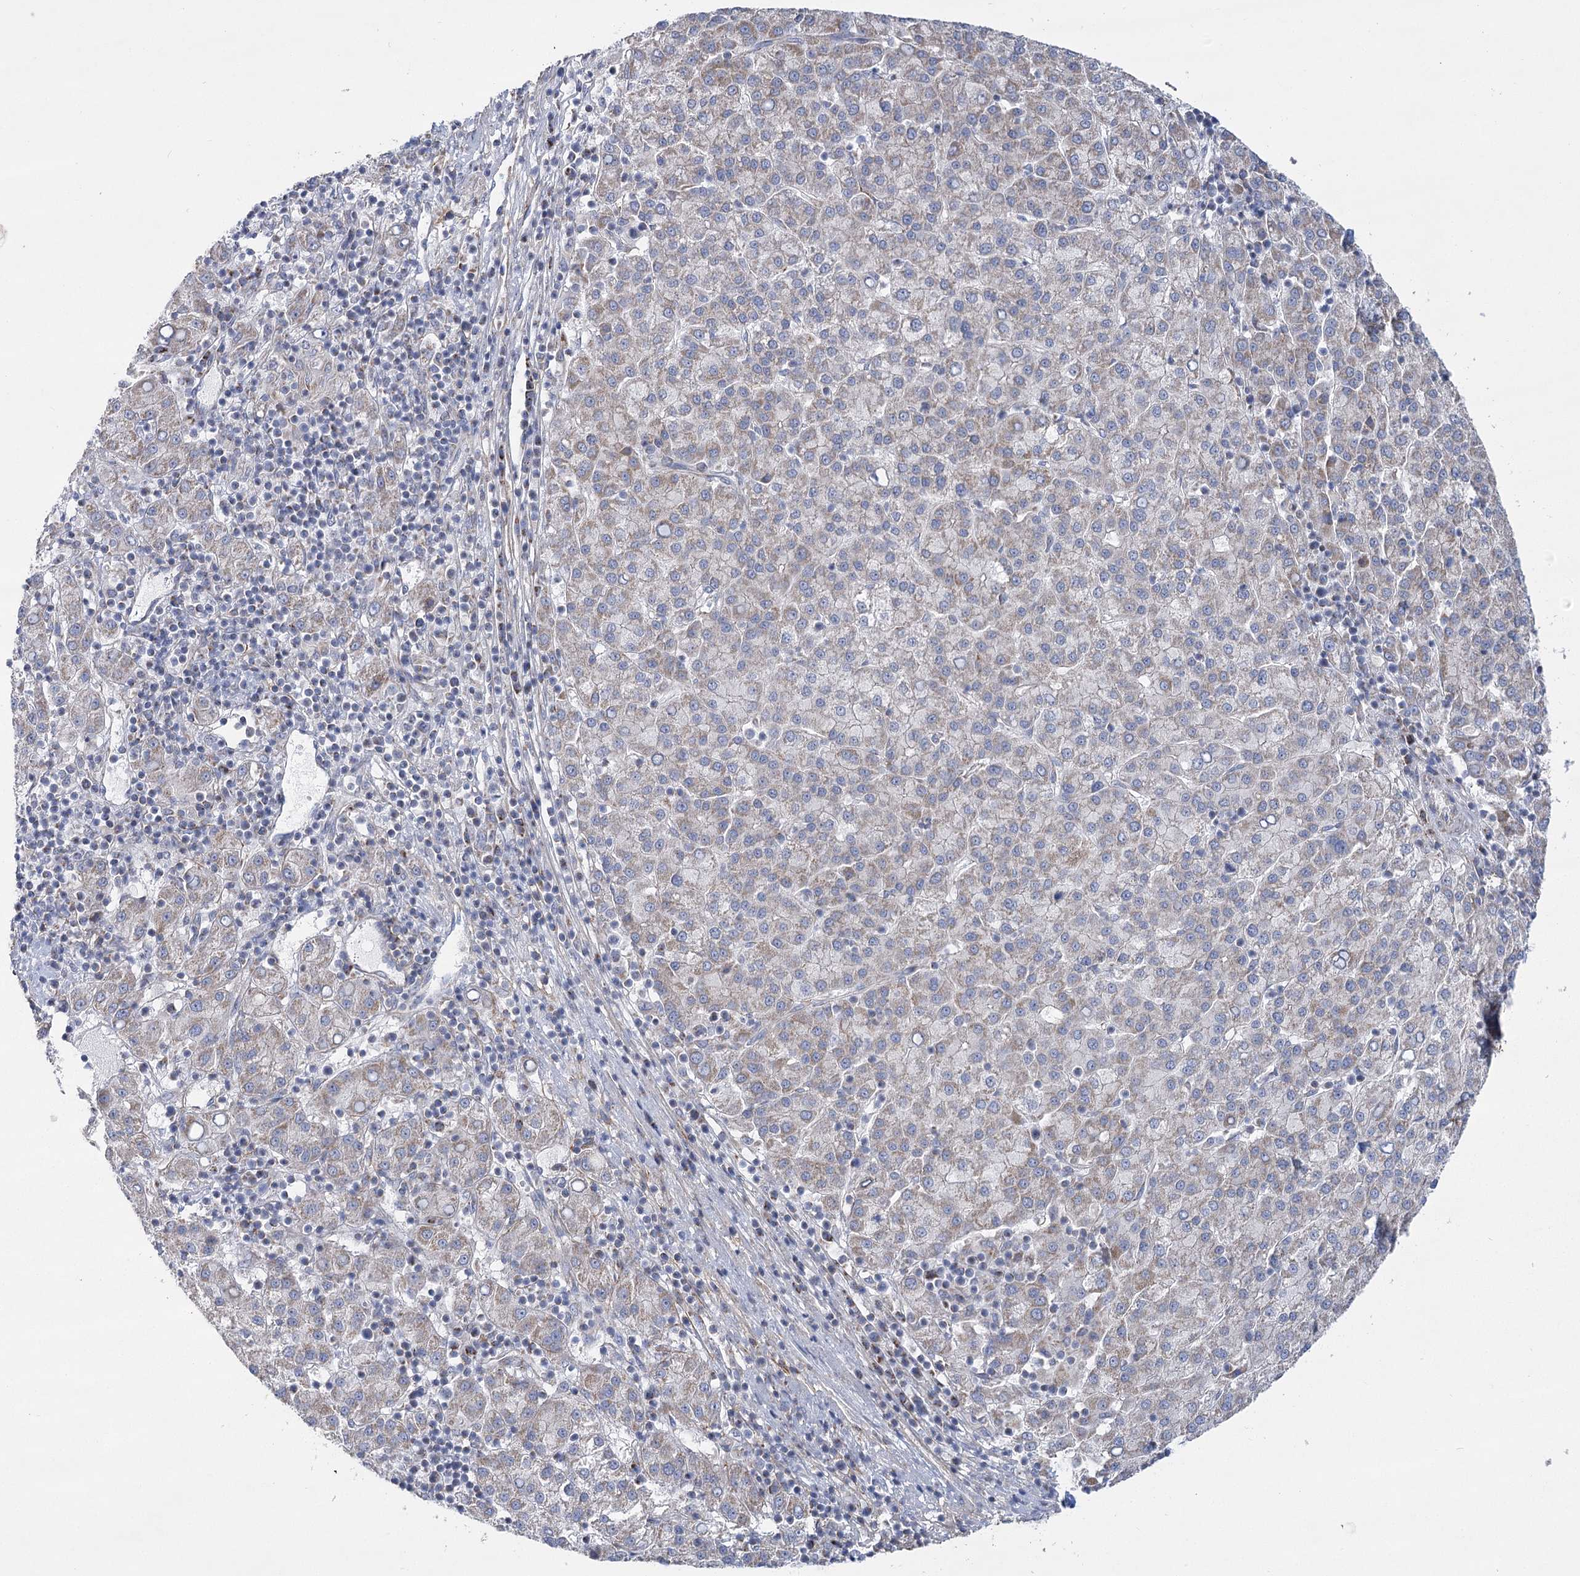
{"staining": {"intensity": "weak", "quantity": "<25%", "location": "cytoplasmic/membranous"}, "tissue": "liver cancer", "cell_type": "Tumor cells", "image_type": "cancer", "snomed": [{"axis": "morphology", "description": "Carcinoma, Hepatocellular, NOS"}, {"axis": "topography", "description": "Liver"}], "caption": "The immunohistochemistry (IHC) photomicrograph has no significant positivity in tumor cells of liver cancer tissue.", "gene": "SNX7", "patient": {"sex": "female", "age": 58}}